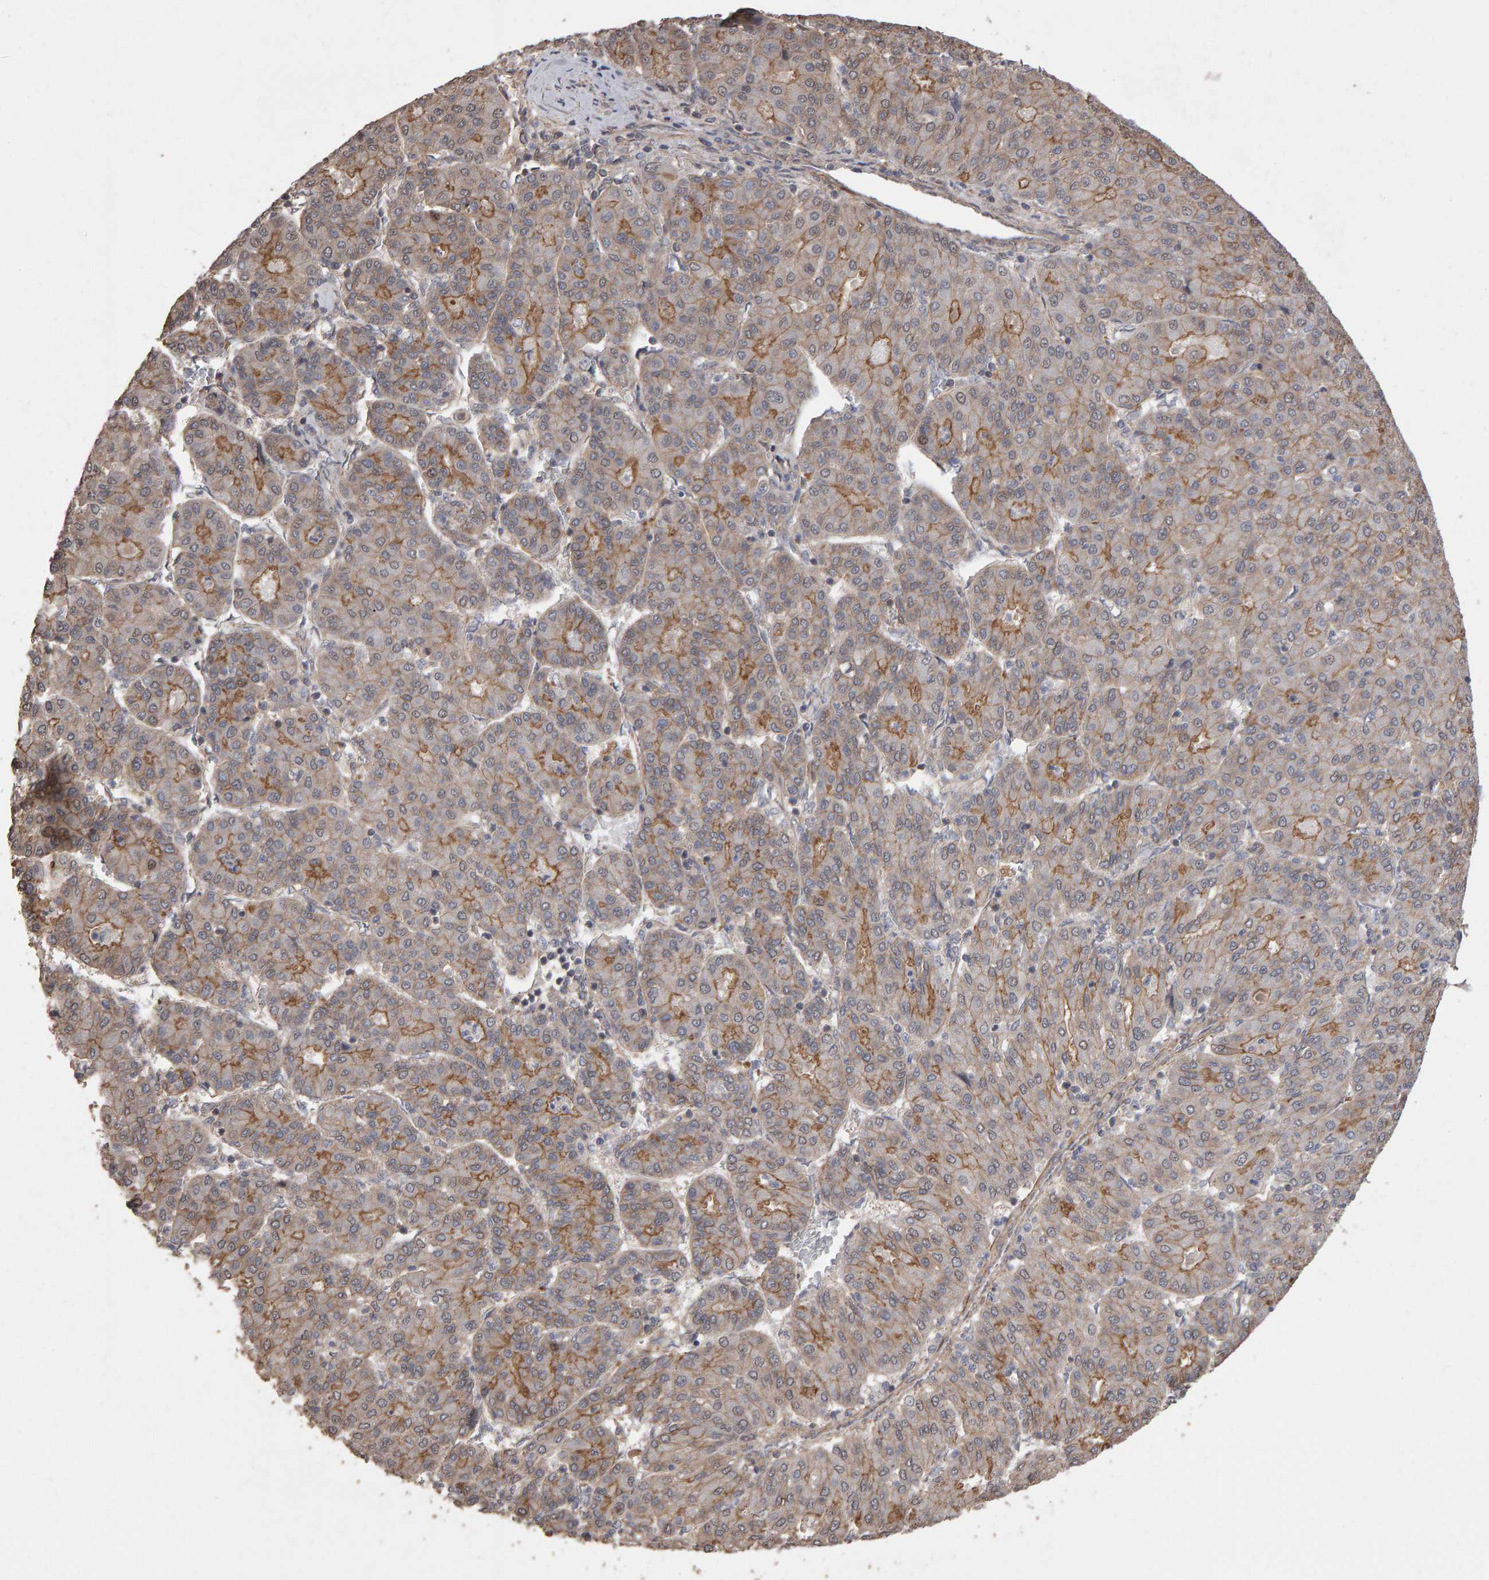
{"staining": {"intensity": "moderate", "quantity": "25%-75%", "location": "cytoplasmic/membranous"}, "tissue": "liver cancer", "cell_type": "Tumor cells", "image_type": "cancer", "snomed": [{"axis": "morphology", "description": "Carcinoma, Hepatocellular, NOS"}, {"axis": "topography", "description": "Liver"}], "caption": "Immunohistochemistry (IHC) photomicrograph of neoplastic tissue: human liver cancer (hepatocellular carcinoma) stained using immunohistochemistry (IHC) exhibits medium levels of moderate protein expression localized specifically in the cytoplasmic/membranous of tumor cells, appearing as a cytoplasmic/membranous brown color.", "gene": "SCRIB", "patient": {"sex": "male", "age": 65}}